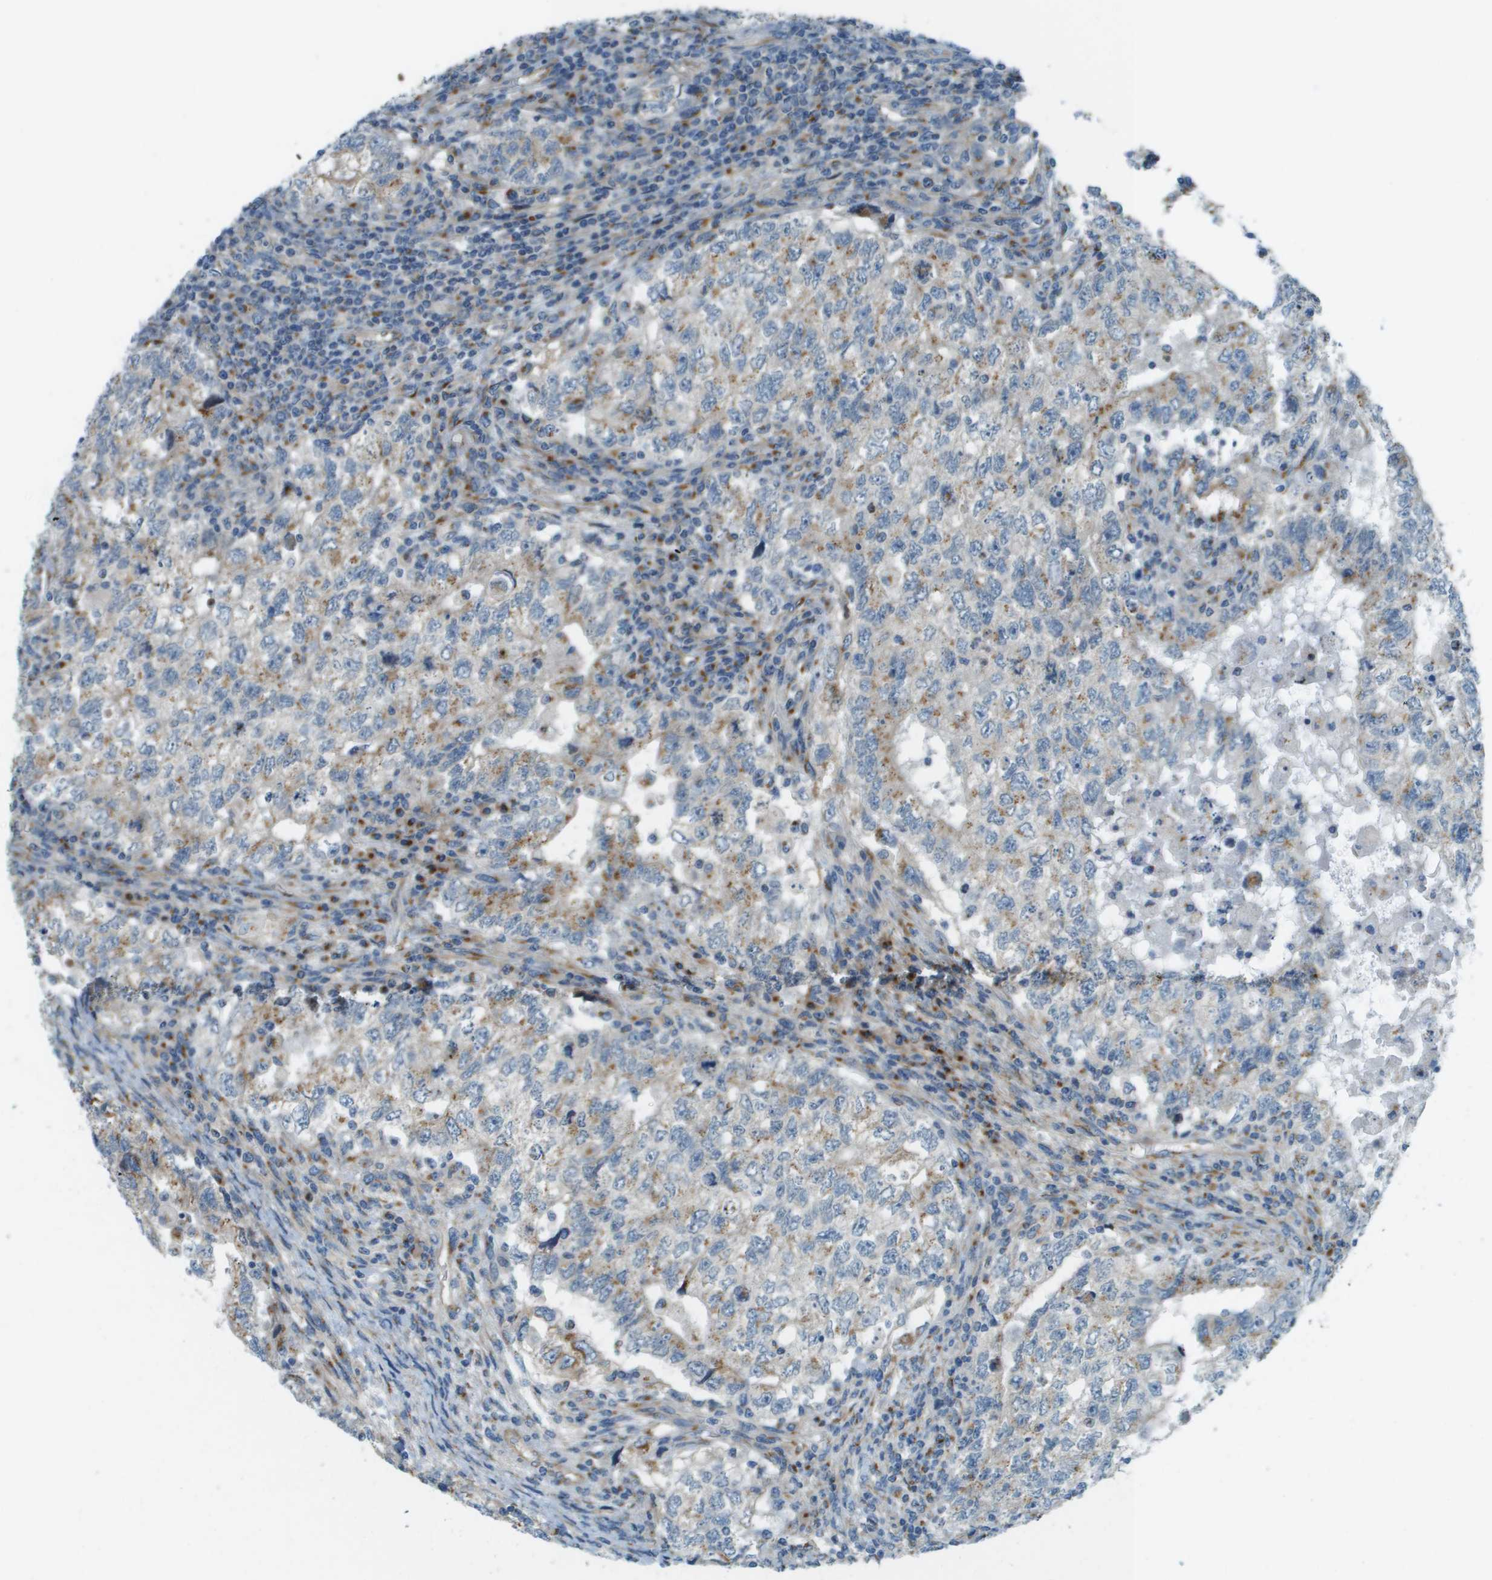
{"staining": {"intensity": "moderate", "quantity": "25%-75%", "location": "cytoplasmic/membranous"}, "tissue": "testis cancer", "cell_type": "Tumor cells", "image_type": "cancer", "snomed": [{"axis": "morphology", "description": "Carcinoma, Embryonal, NOS"}, {"axis": "topography", "description": "Testis"}], "caption": "Moderate cytoplasmic/membranous protein staining is appreciated in approximately 25%-75% of tumor cells in embryonal carcinoma (testis).", "gene": "ACBD3", "patient": {"sex": "male", "age": 36}}